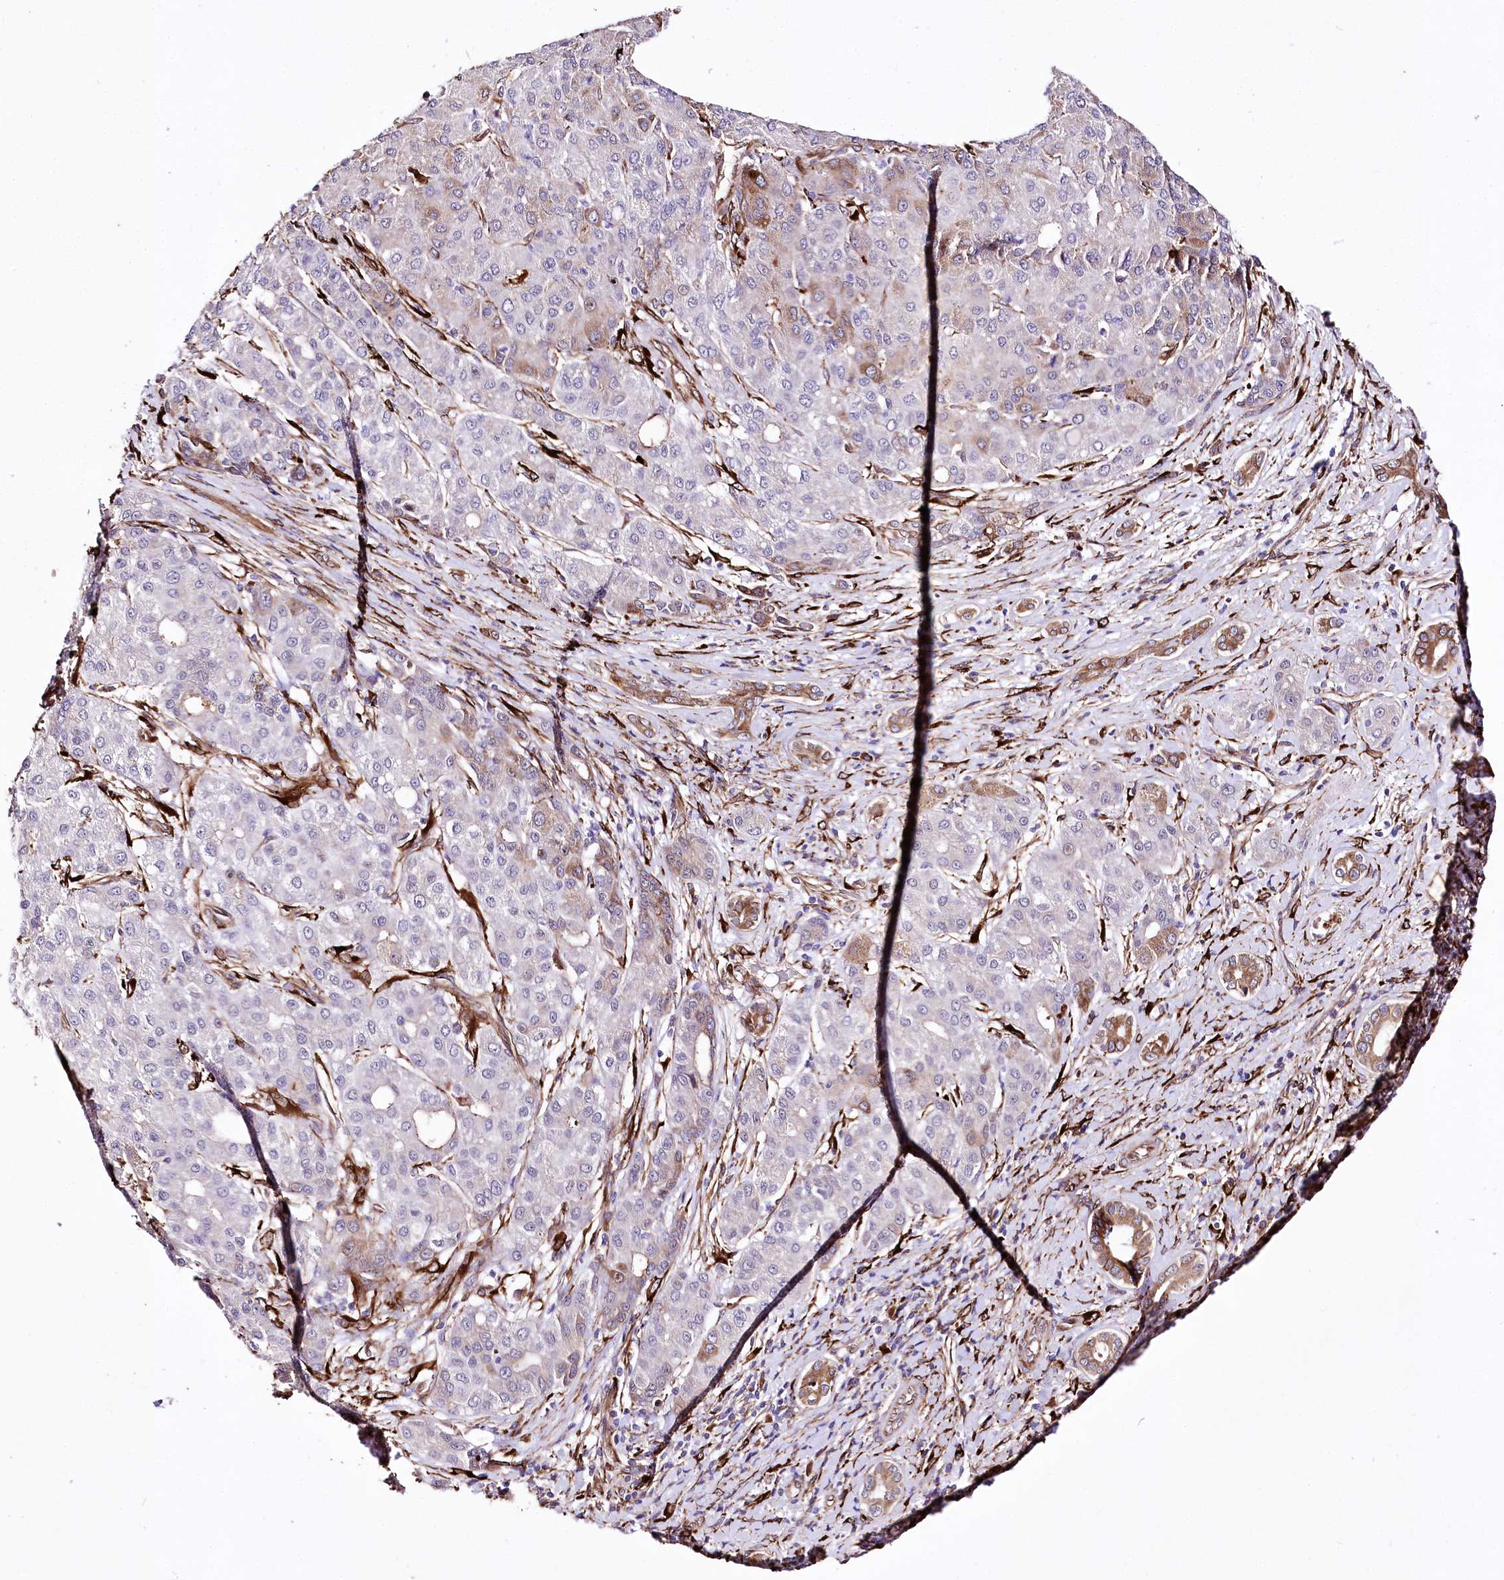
{"staining": {"intensity": "moderate", "quantity": "<25%", "location": "cytoplasmic/membranous"}, "tissue": "liver cancer", "cell_type": "Tumor cells", "image_type": "cancer", "snomed": [{"axis": "morphology", "description": "Carcinoma, Hepatocellular, NOS"}, {"axis": "topography", "description": "Liver"}], "caption": "Liver cancer tissue exhibits moderate cytoplasmic/membranous expression in about <25% of tumor cells, visualized by immunohistochemistry. The protein is stained brown, and the nuclei are stained in blue (DAB IHC with brightfield microscopy, high magnification).", "gene": "WWC1", "patient": {"sex": "male", "age": 65}}